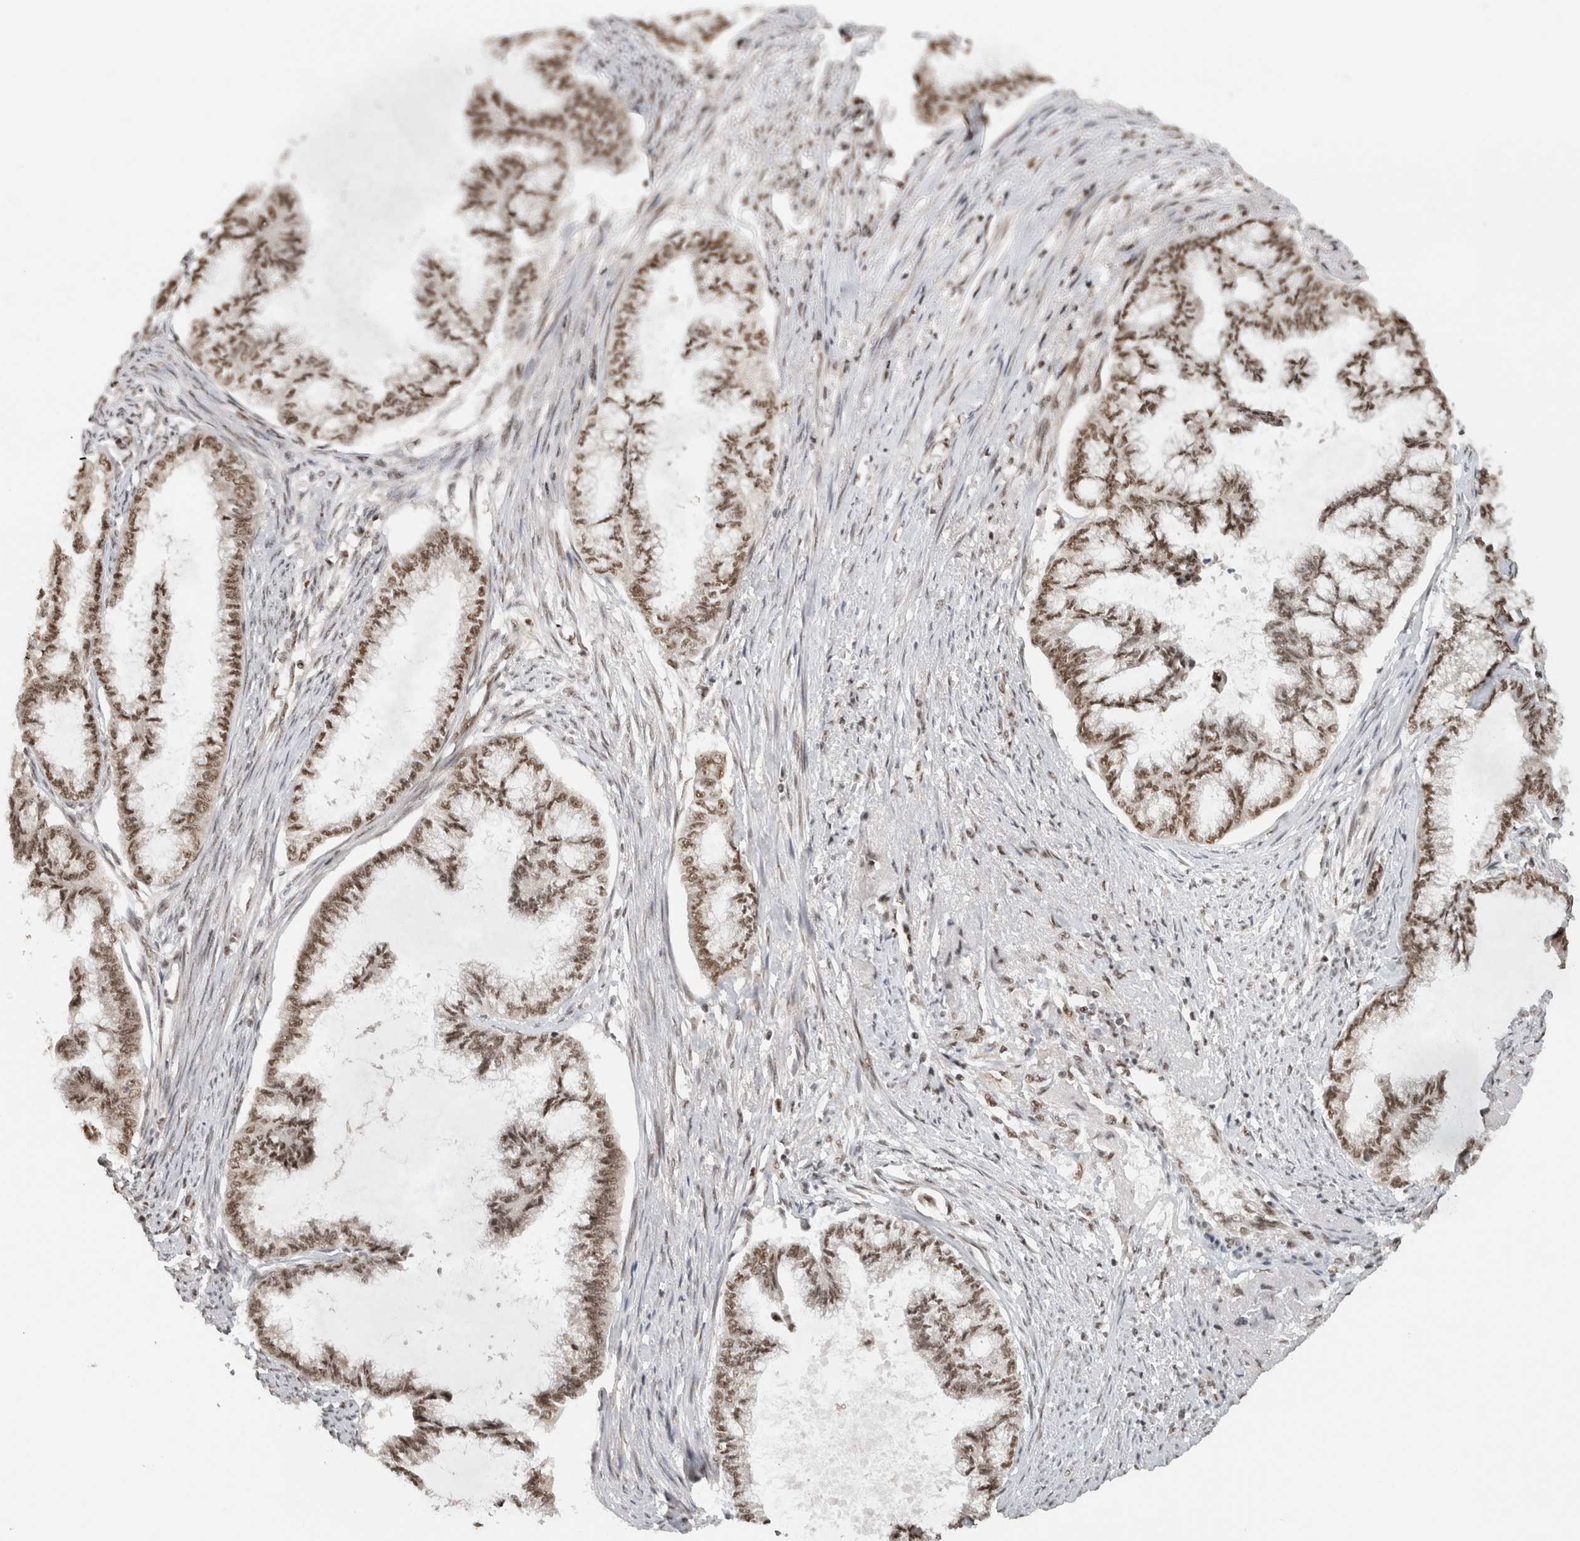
{"staining": {"intensity": "weak", "quantity": ">75%", "location": "nuclear"}, "tissue": "endometrial cancer", "cell_type": "Tumor cells", "image_type": "cancer", "snomed": [{"axis": "morphology", "description": "Adenocarcinoma, NOS"}, {"axis": "topography", "description": "Endometrium"}], "caption": "Weak nuclear staining for a protein is seen in approximately >75% of tumor cells of endometrial cancer using immunohistochemistry.", "gene": "EBNA1BP2", "patient": {"sex": "female", "age": 86}}